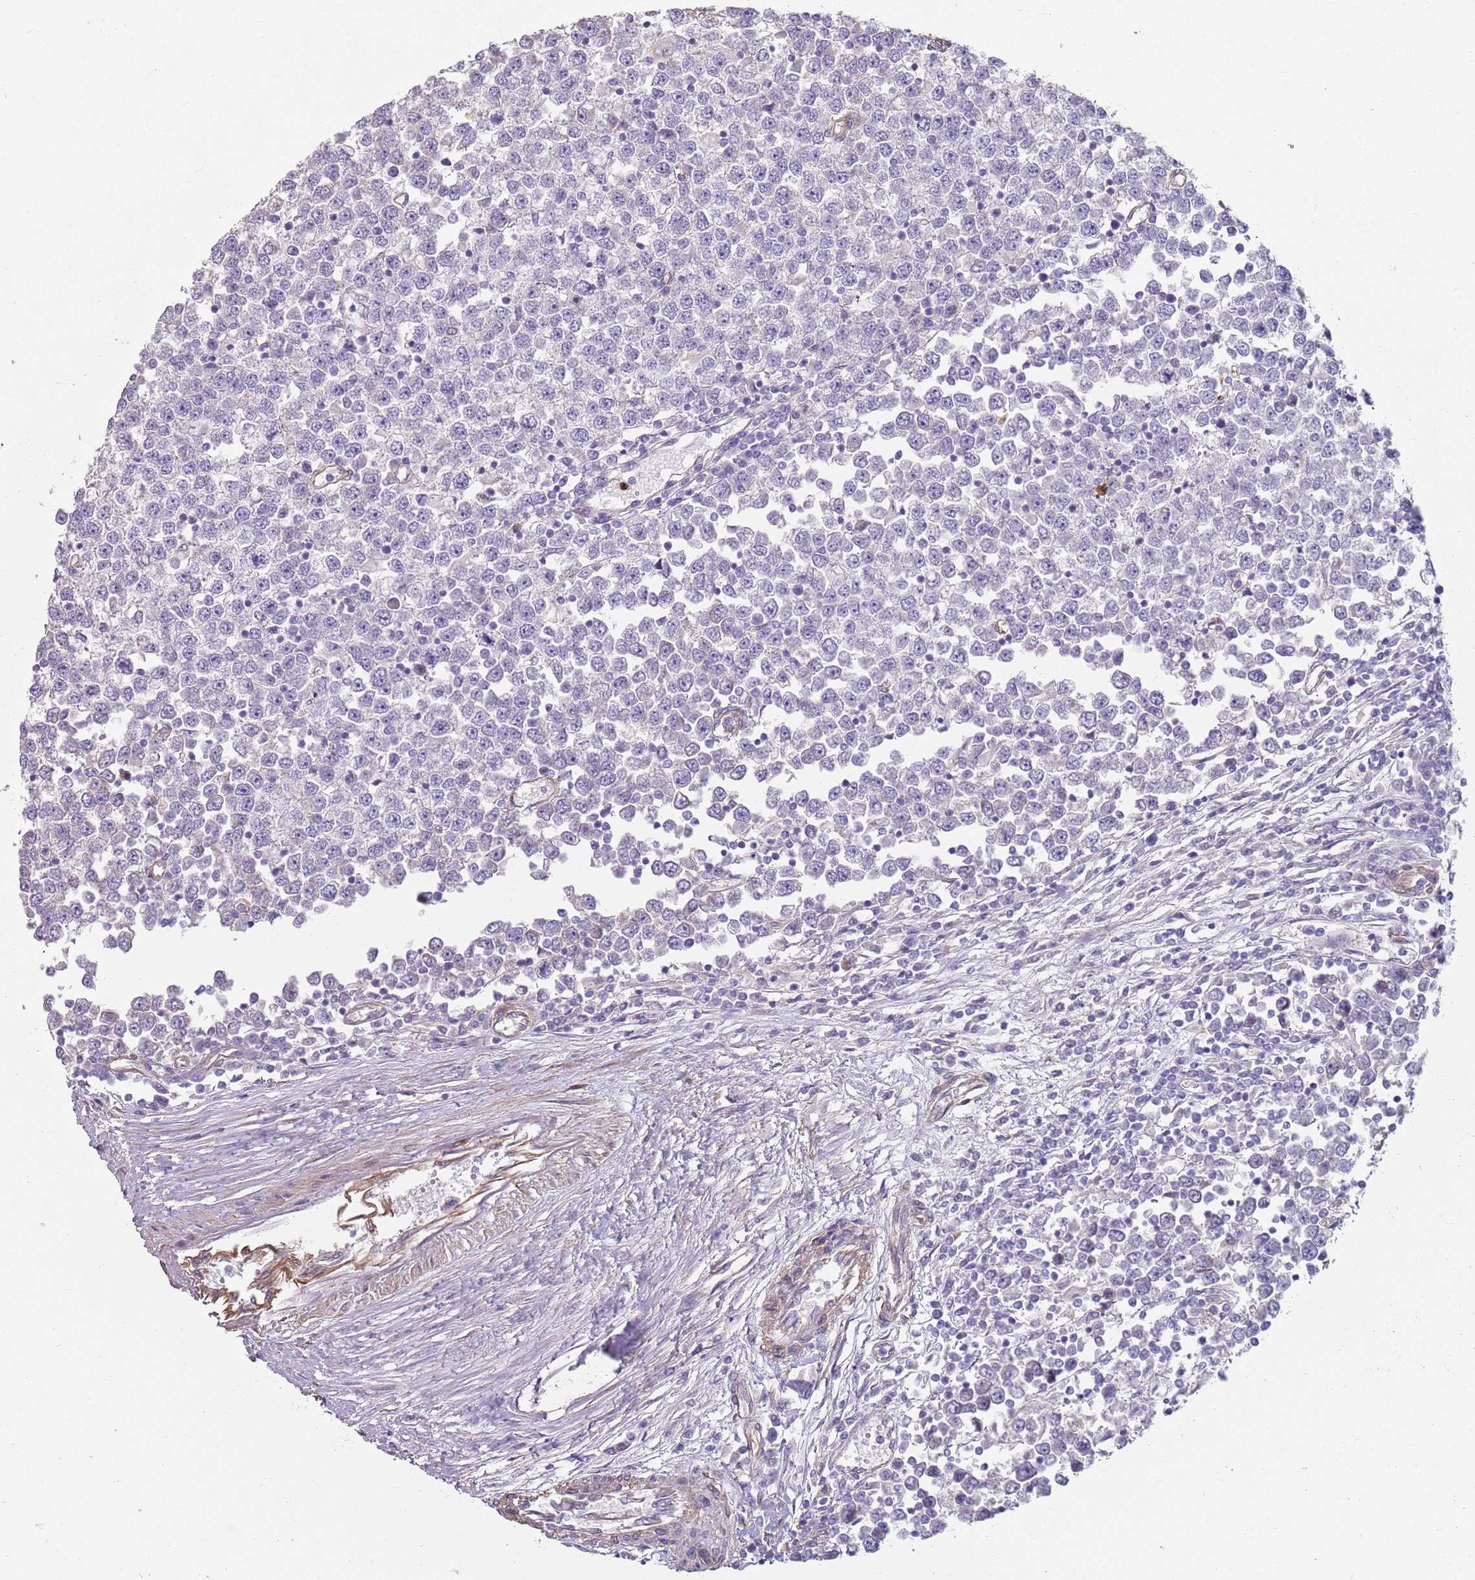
{"staining": {"intensity": "negative", "quantity": "none", "location": "none"}, "tissue": "testis cancer", "cell_type": "Tumor cells", "image_type": "cancer", "snomed": [{"axis": "morphology", "description": "Seminoma, NOS"}, {"axis": "topography", "description": "Testis"}], "caption": "IHC micrograph of seminoma (testis) stained for a protein (brown), which reveals no staining in tumor cells. (DAB (3,3'-diaminobenzidine) IHC visualized using brightfield microscopy, high magnification).", "gene": "PHLPP2", "patient": {"sex": "male", "age": 65}}